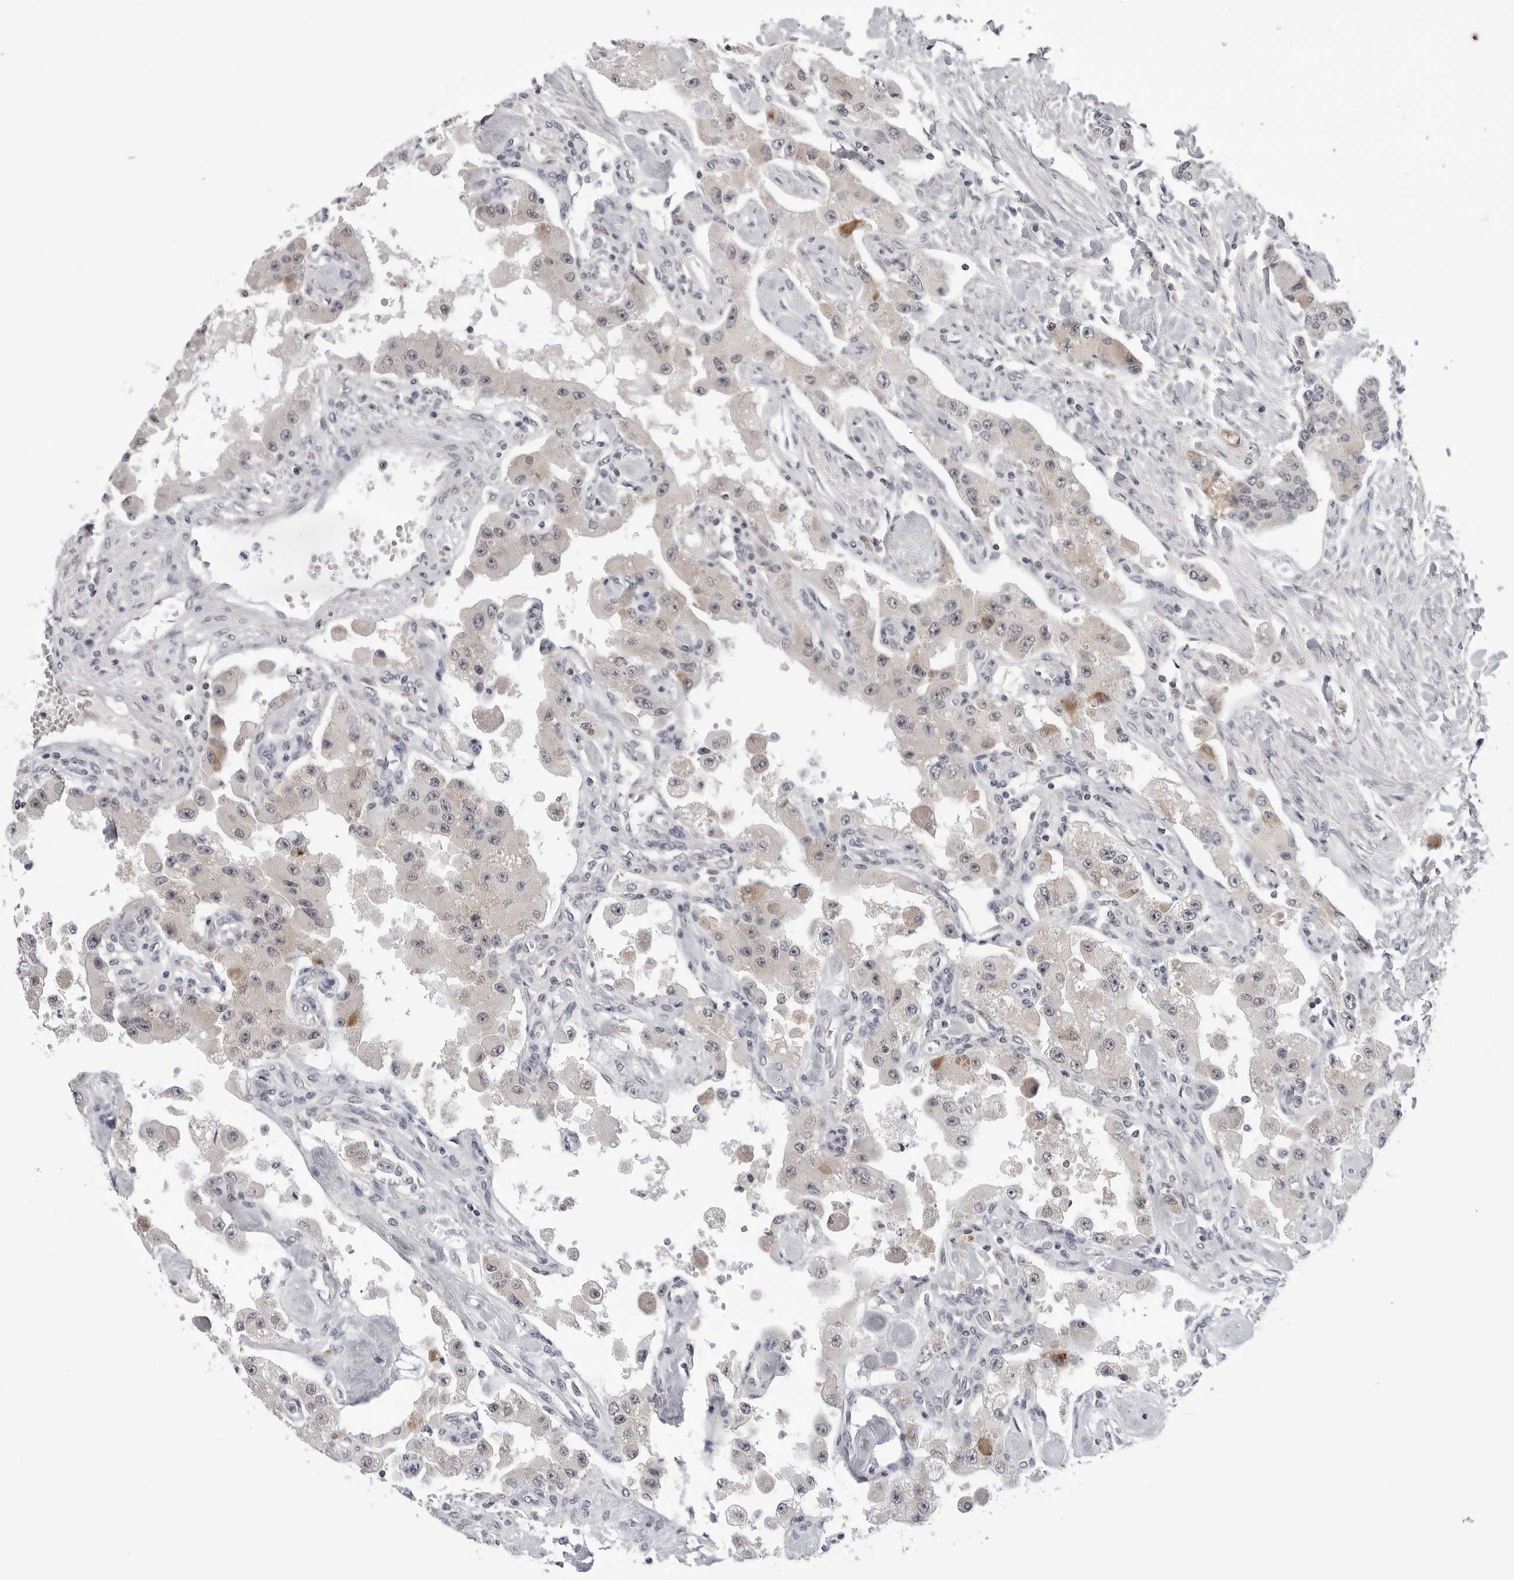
{"staining": {"intensity": "negative", "quantity": "none", "location": "none"}, "tissue": "carcinoid", "cell_type": "Tumor cells", "image_type": "cancer", "snomed": [{"axis": "morphology", "description": "Carcinoid, malignant, NOS"}, {"axis": "topography", "description": "Pancreas"}], "caption": "Carcinoid (malignant) was stained to show a protein in brown. There is no significant staining in tumor cells.", "gene": "CDK20", "patient": {"sex": "male", "age": 41}}